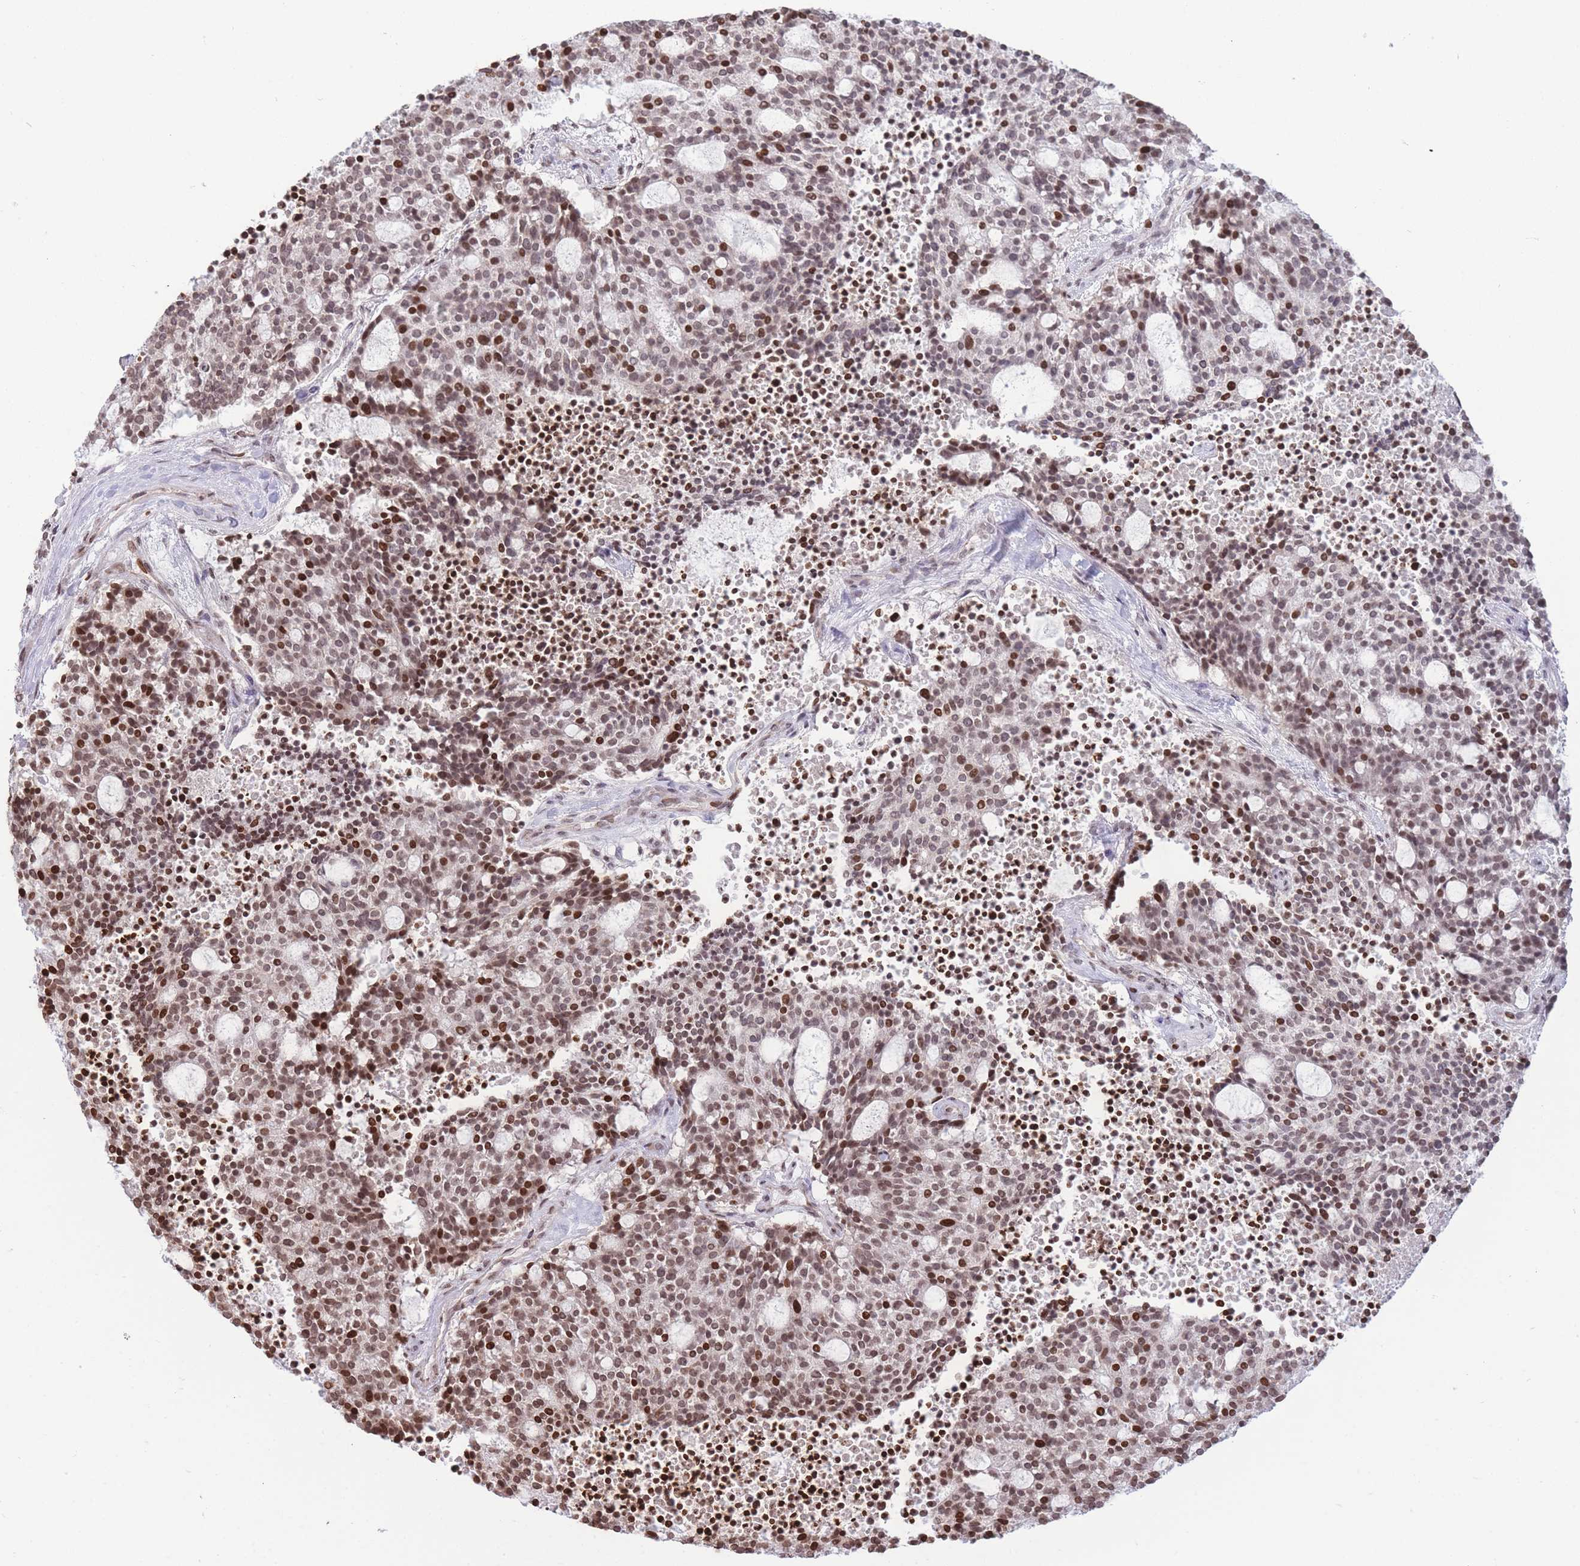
{"staining": {"intensity": "moderate", "quantity": ">75%", "location": "nuclear"}, "tissue": "carcinoid", "cell_type": "Tumor cells", "image_type": "cancer", "snomed": [{"axis": "morphology", "description": "Carcinoid, malignant, NOS"}, {"axis": "topography", "description": "Pancreas"}], "caption": "A micrograph showing moderate nuclear positivity in approximately >75% of tumor cells in carcinoid (malignant), as visualized by brown immunohistochemical staining.", "gene": "SHISAL1", "patient": {"sex": "female", "age": 54}}